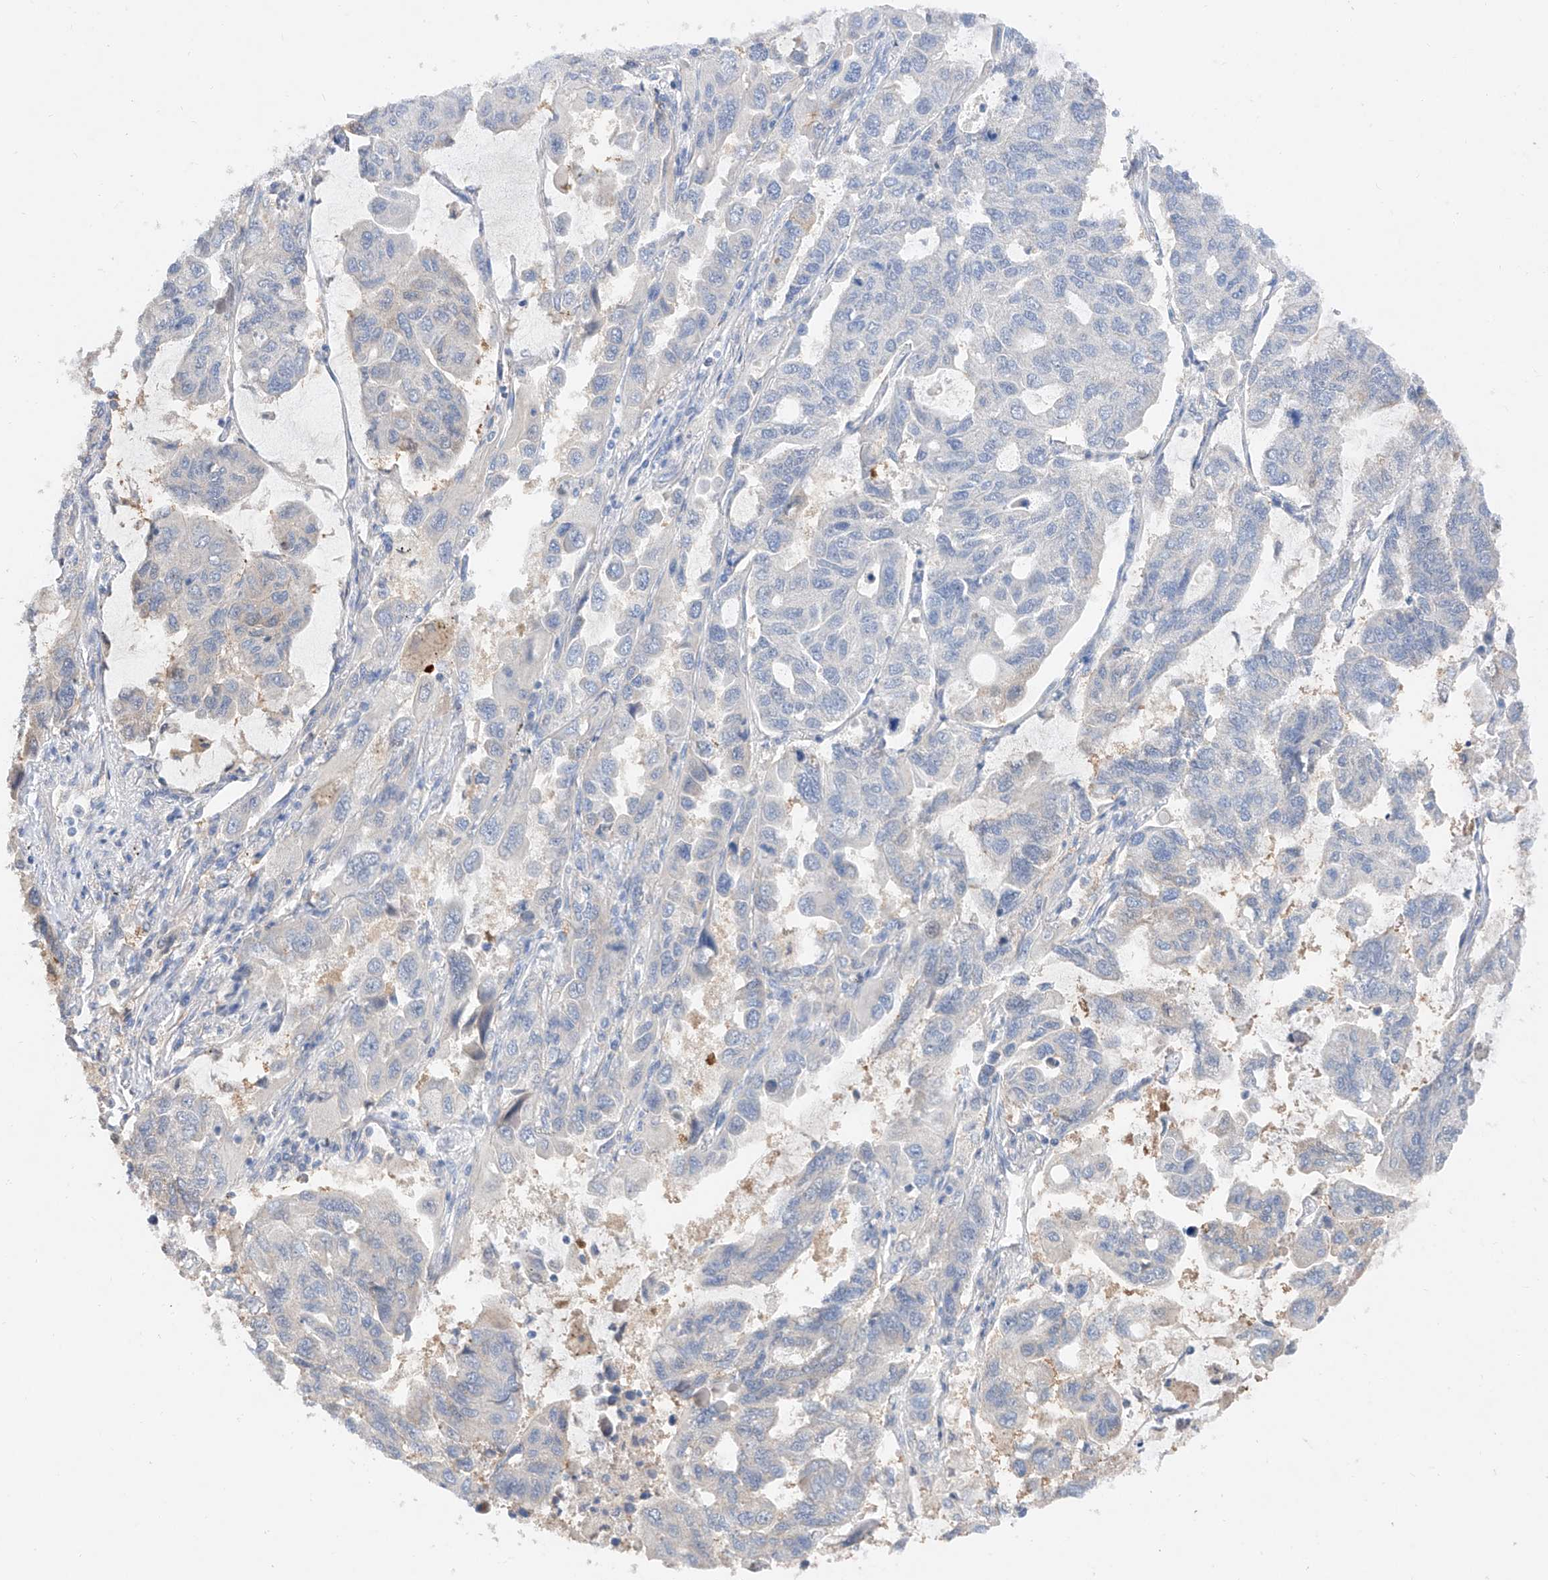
{"staining": {"intensity": "negative", "quantity": "none", "location": "none"}, "tissue": "lung cancer", "cell_type": "Tumor cells", "image_type": "cancer", "snomed": [{"axis": "morphology", "description": "Adenocarcinoma, NOS"}, {"axis": "topography", "description": "Lung"}], "caption": "A histopathology image of human lung cancer is negative for staining in tumor cells.", "gene": "FUCA2", "patient": {"sex": "male", "age": 64}}